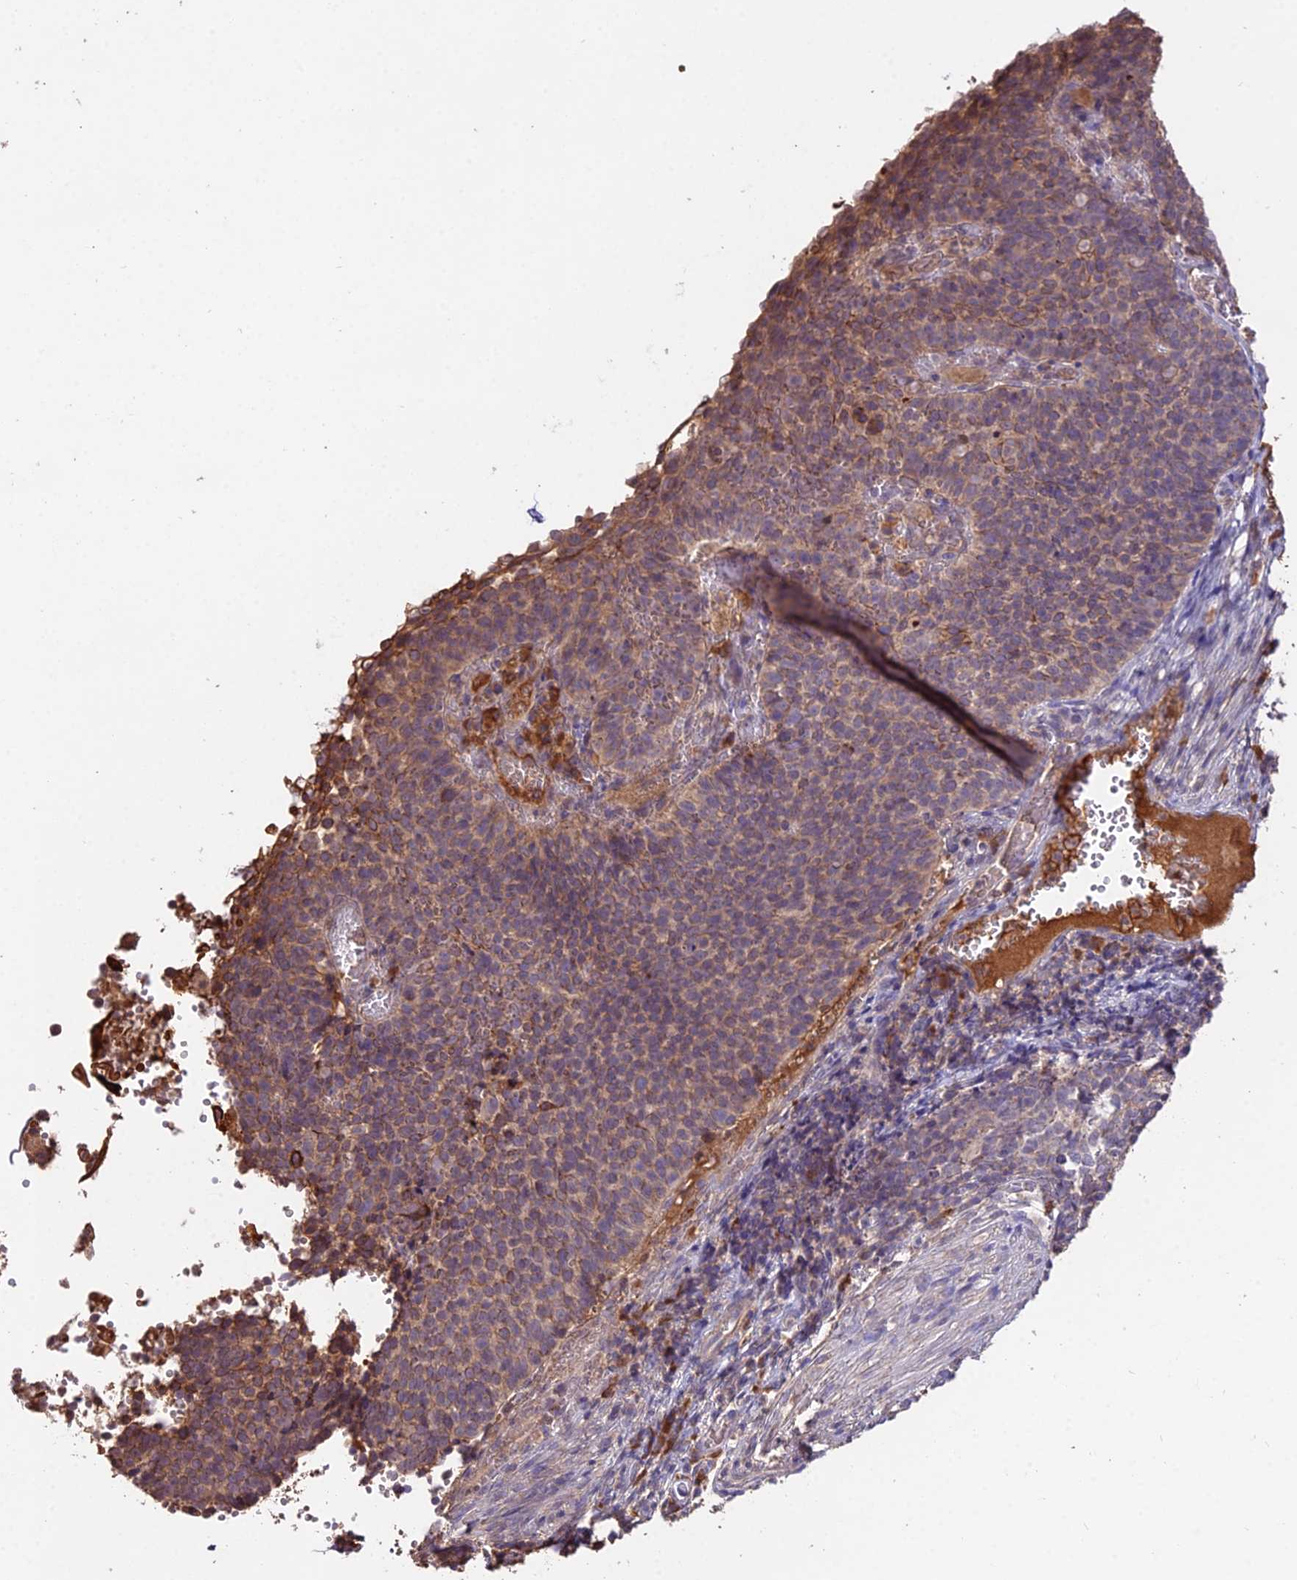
{"staining": {"intensity": "weak", "quantity": ">75%", "location": "cytoplasmic/membranous"}, "tissue": "cervical cancer", "cell_type": "Tumor cells", "image_type": "cancer", "snomed": [{"axis": "morphology", "description": "Normal tissue, NOS"}, {"axis": "morphology", "description": "Squamous cell carcinoma, NOS"}, {"axis": "topography", "description": "Cervix"}], "caption": "Tumor cells show low levels of weak cytoplasmic/membranous expression in approximately >75% of cells in human cervical squamous cell carcinoma. Immunohistochemistry stains the protein in brown and the nuclei are stained blue.", "gene": "KCTD16", "patient": {"sex": "female", "age": 39}}